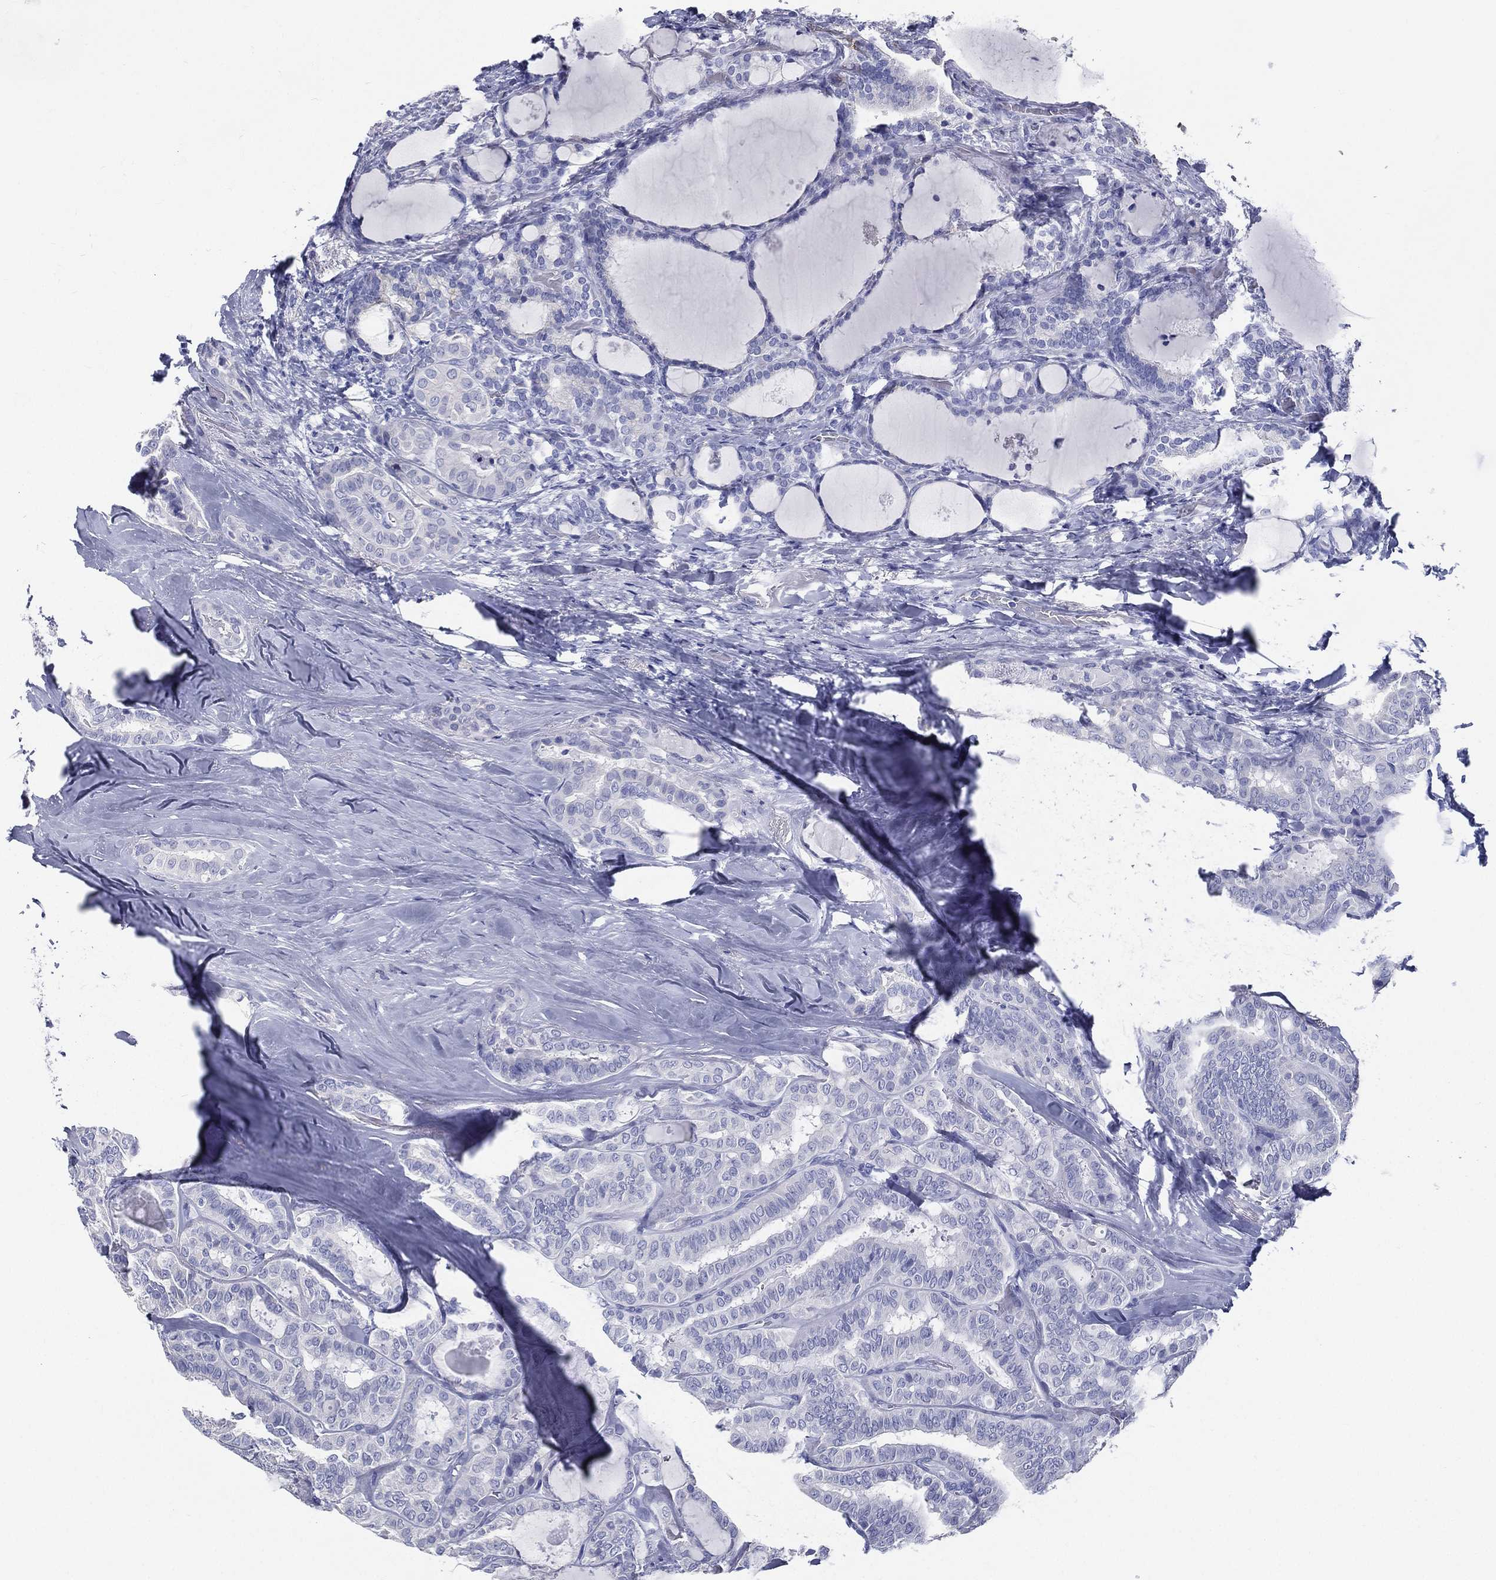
{"staining": {"intensity": "negative", "quantity": "none", "location": "none"}, "tissue": "thyroid cancer", "cell_type": "Tumor cells", "image_type": "cancer", "snomed": [{"axis": "morphology", "description": "Papillary adenocarcinoma, NOS"}, {"axis": "topography", "description": "Thyroid gland"}], "caption": "This is an immunohistochemistry (IHC) image of human thyroid cancer (papillary adenocarcinoma). There is no positivity in tumor cells.", "gene": "RSPH4A", "patient": {"sex": "female", "age": 39}}